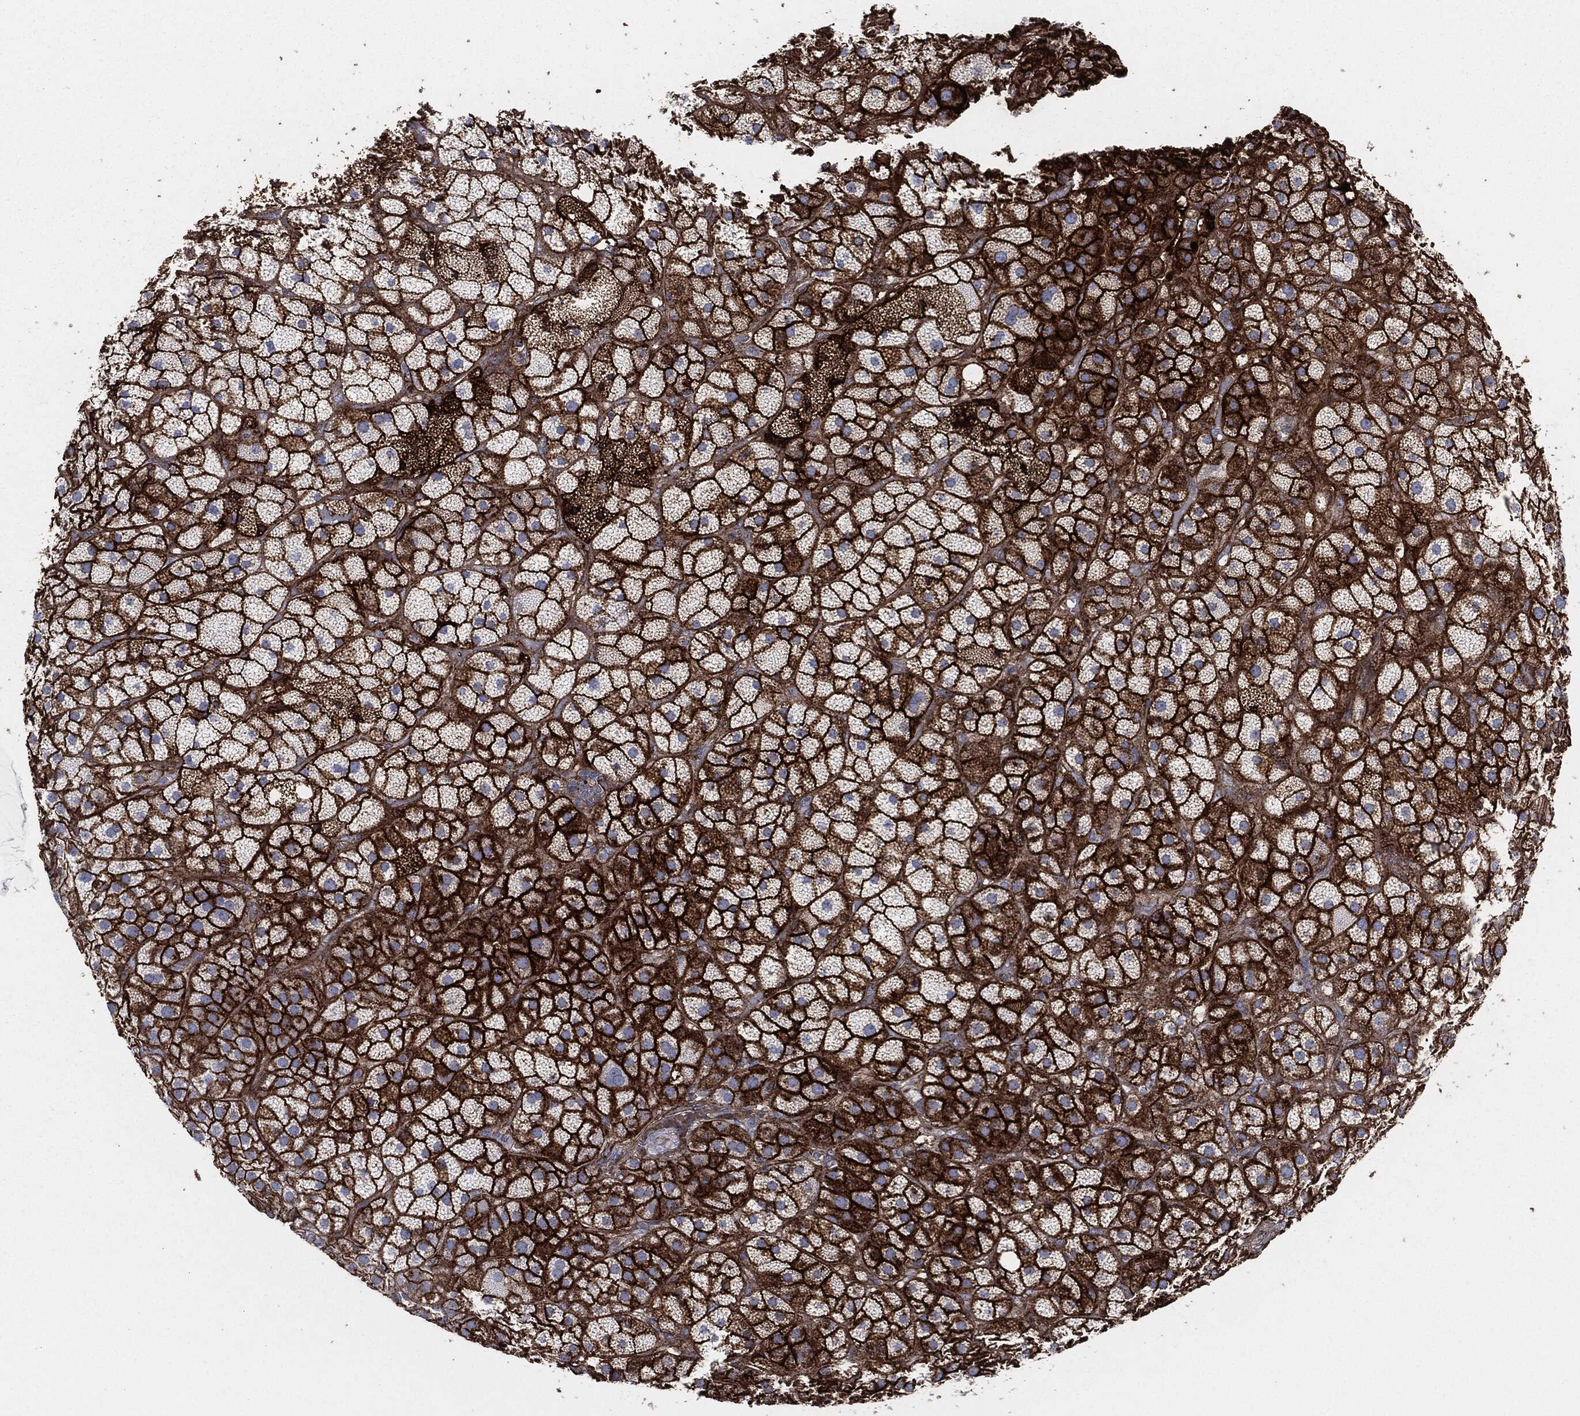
{"staining": {"intensity": "strong", "quantity": "25%-75%", "location": "cytoplasmic/membranous"}, "tissue": "adrenal gland", "cell_type": "Glandular cells", "image_type": "normal", "snomed": [{"axis": "morphology", "description": "Normal tissue, NOS"}, {"axis": "topography", "description": "Adrenal gland"}], "caption": "Adrenal gland stained with immunohistochemistry (IHC) demonstrates strong cytoplasmic/membranous positivity in approximately 25%-75% of glandular cells. Using DAB (brown) and hematoxylin (blue) stains, captured at high magnification using brightfield microscopy.", "gene": "APOB", "patient": {"sex": "male", "age": 57}}